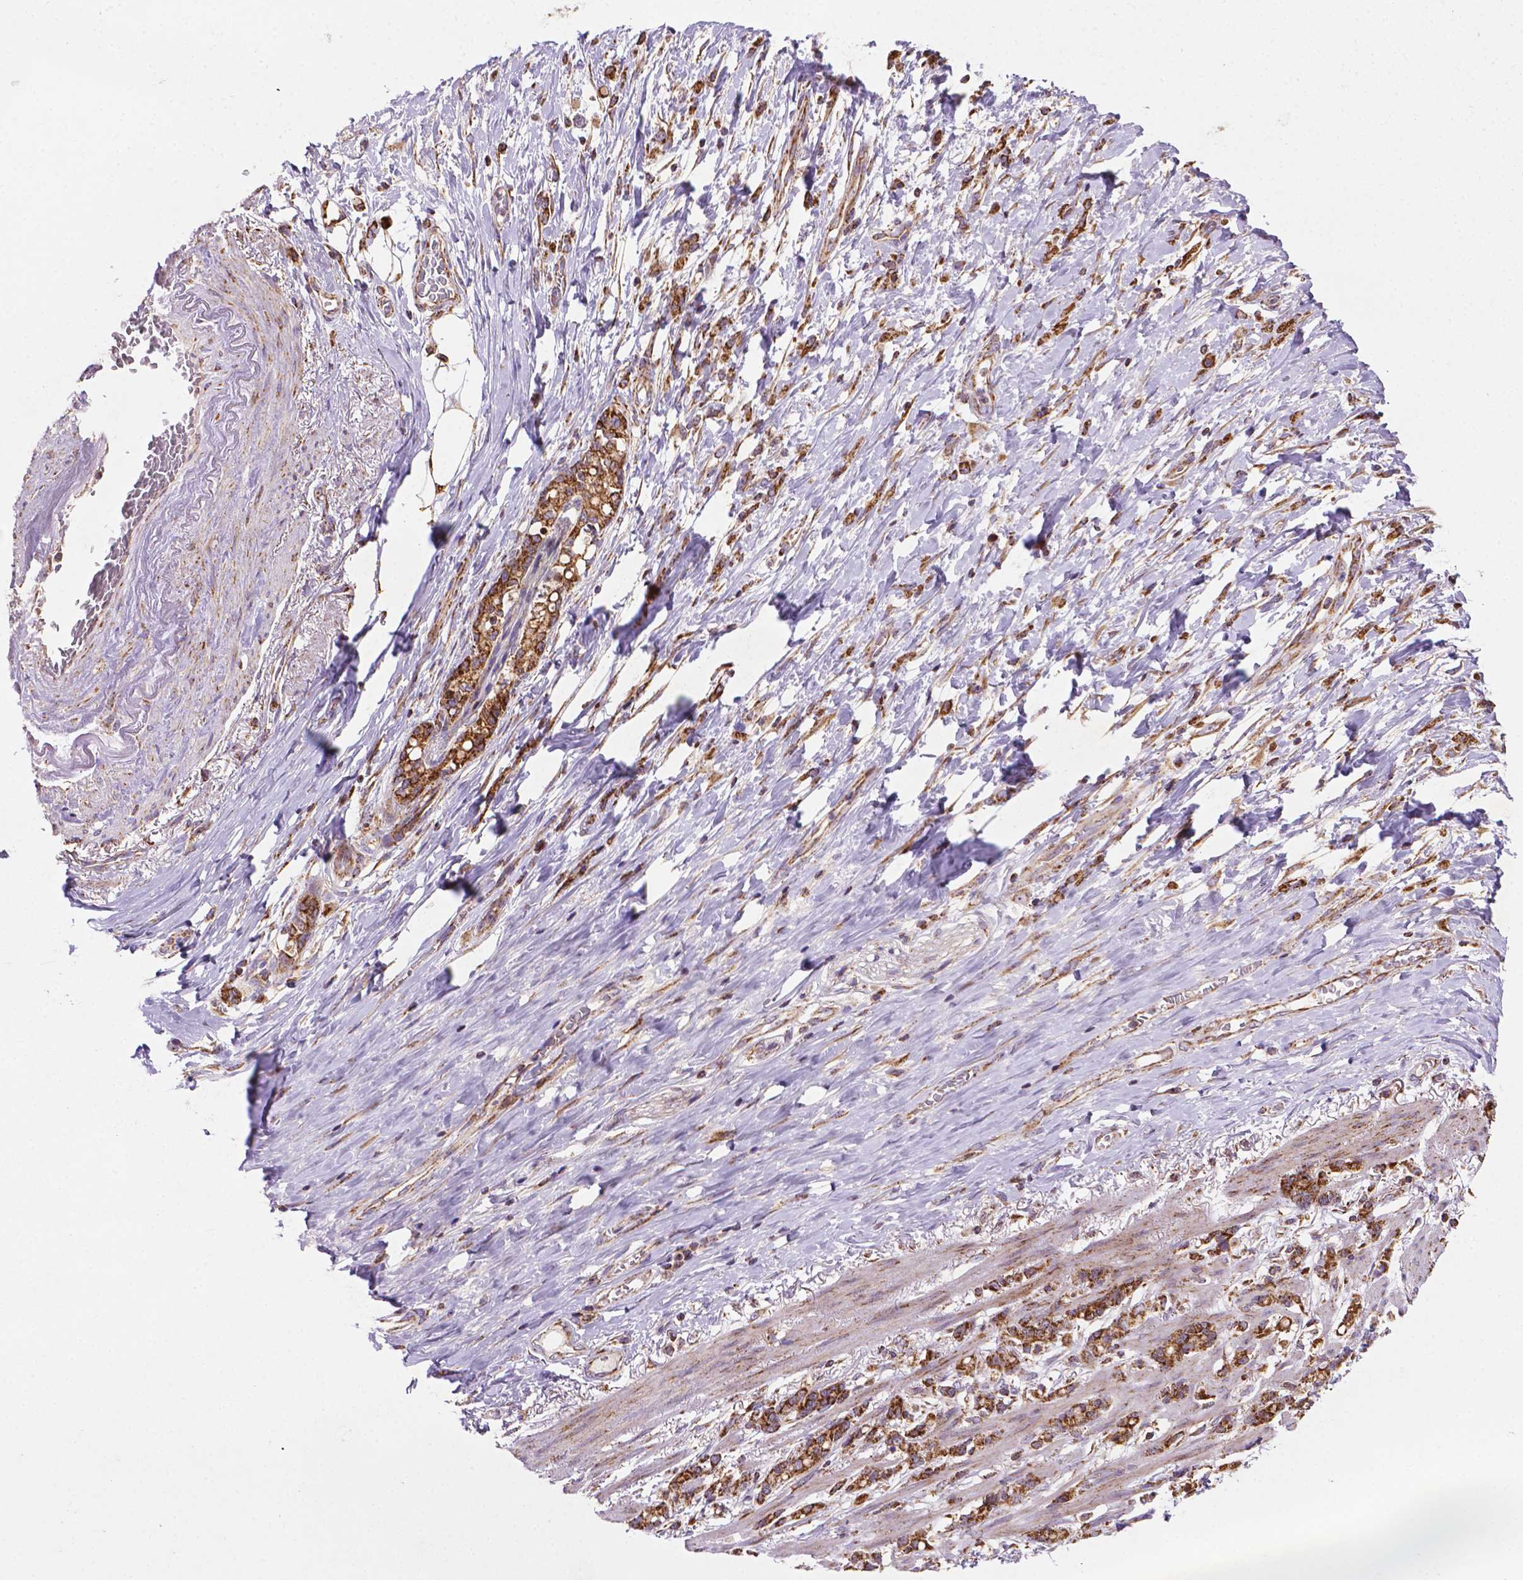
{"staining": {"intensity": "strong", "quantity": ">75%", "location": "cytoplasmic/membranous"}, "tissue": "stomach cancer", "cell_type": "Tumor cells", "image_type": "cancer", "snomed": [{"axis": "morphology", "description": "Adenocarcinoma, NOS"}, {"axis": "topography", "description": "Stomach"}], "caption": "Immunohistochemical staining of human stomach cancer (adenocarcinoma) demonstrates strong cytoplasmic/membranous protein positivity in approximately >75% of tumor cells.", "gene": "ILVBL", "patient": {"sex": "female", "age": 84}}